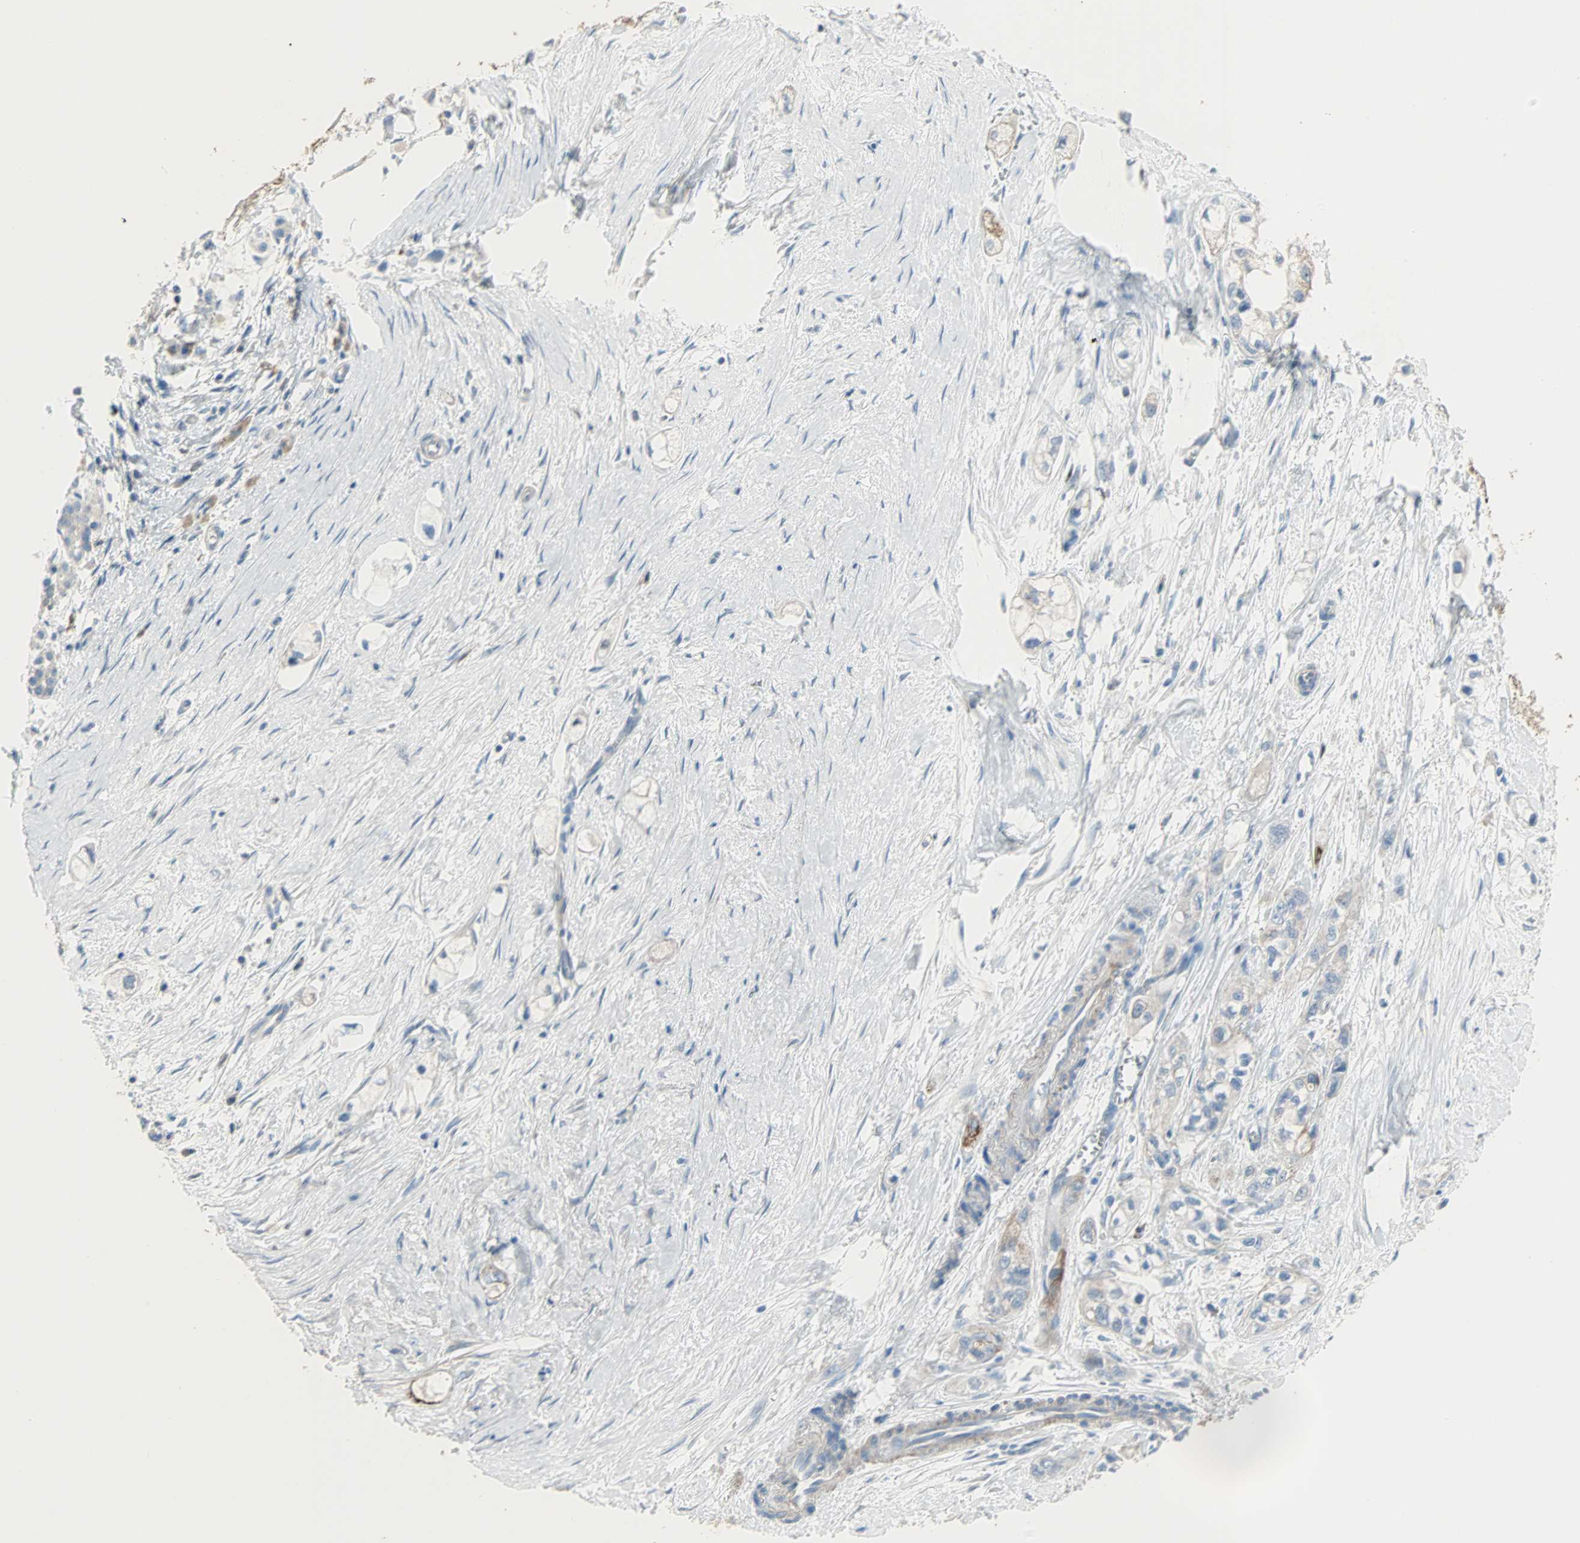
{"staining": {"intensity": "weak", "quantity": "<25%", "location": "cytoplasmic/membranous"}, "tissue": "pancreatic cancer", "cell_type": "Tumor cells", "image_type": "cancer", "snomed": [{"axis": "morphology", "description": "Adenocarcinoma, NOS"}, {"axis": "topography", "description": "Pancreas"}], "caption": "Adenocarcinoma (pancreatic) stained for a protein using immunohistochemistry (IHC) demonstrates no expression tumor cells.", "gene": "ACVRL1", "patient": {"sex": "male", "age": 74}}